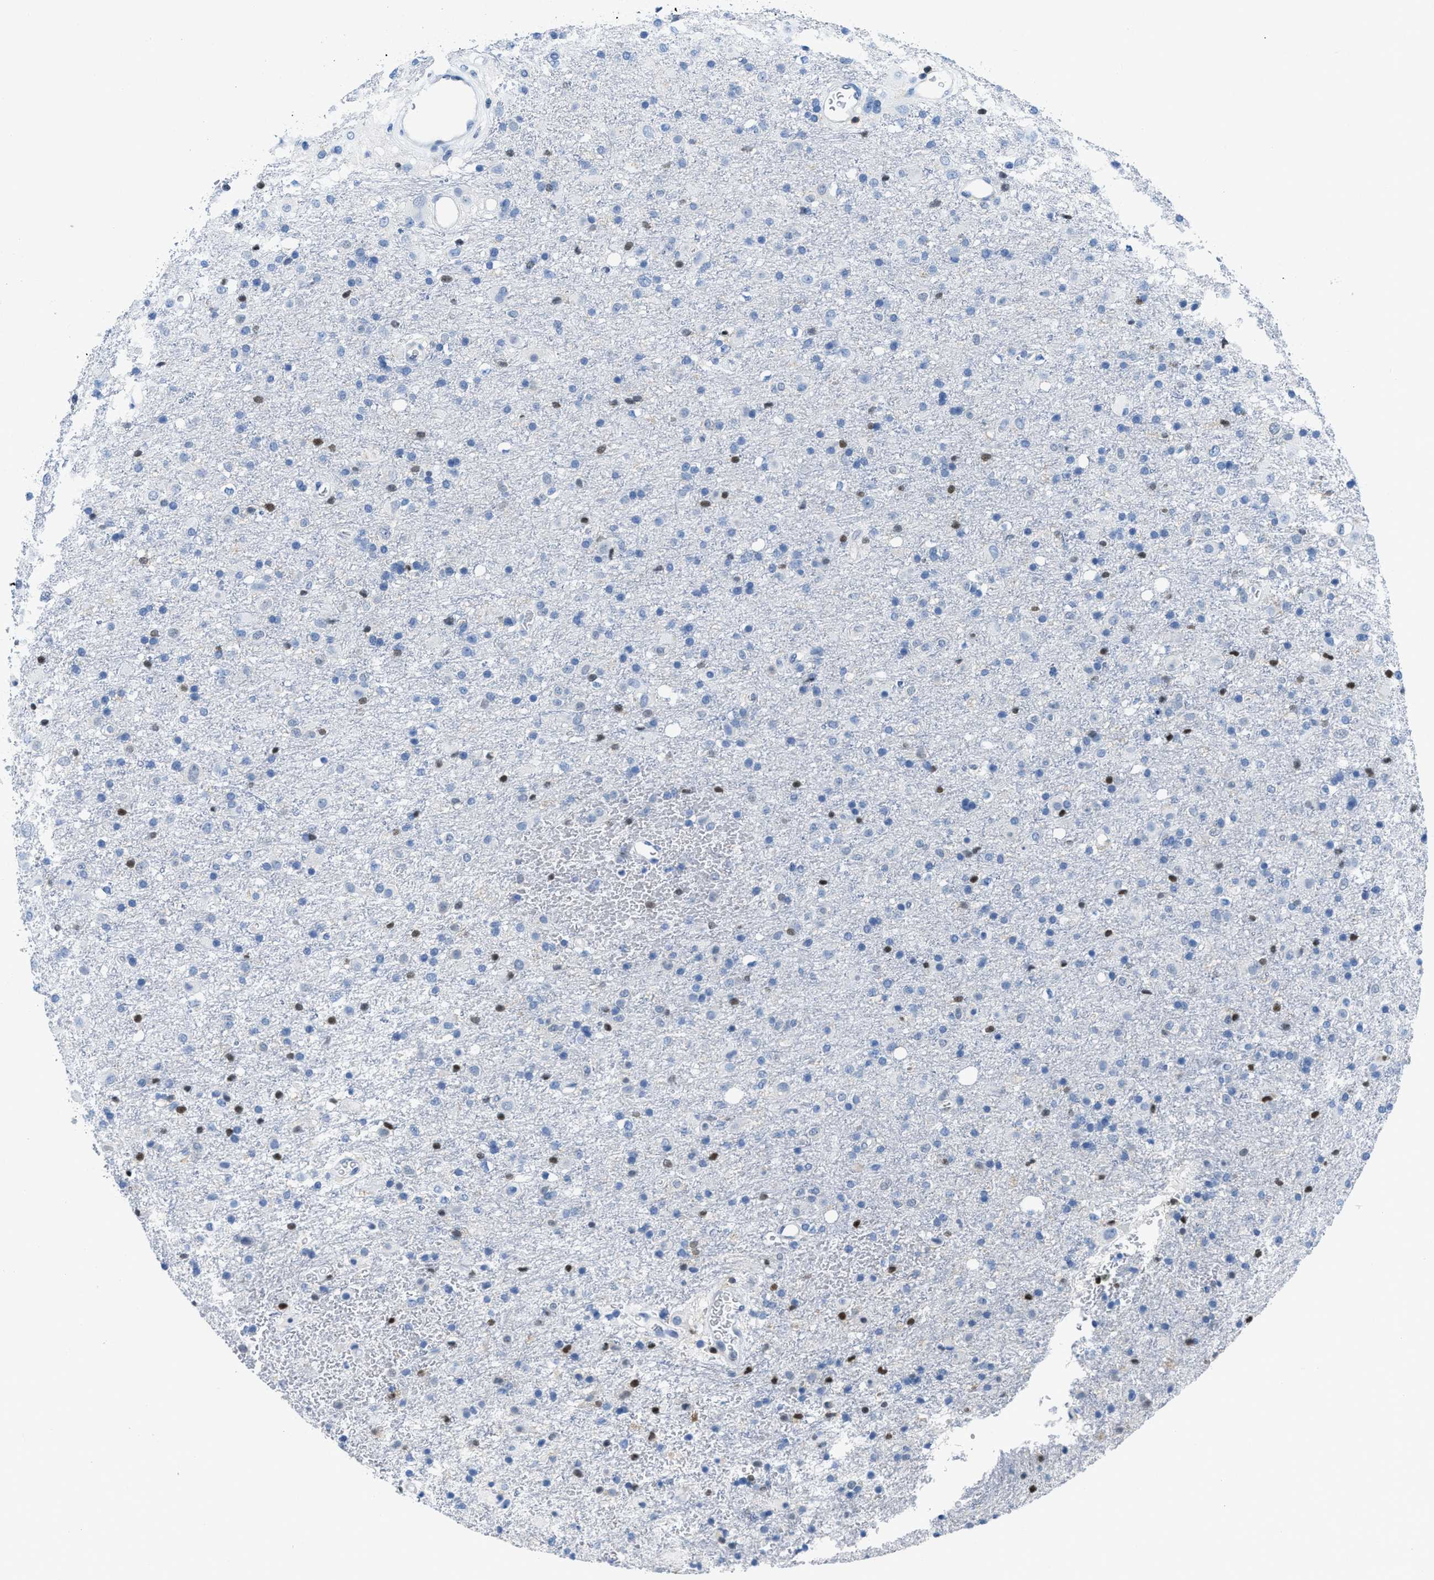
{"staining": {"intensity": "negative", "quantity": "none", "location": "none"}, "tissue": "glioma", "cell_type": "Tumor cells", "image_type": "cancer", "snomed": [{"axis": "morphology", "description": "Glioma, malignant, Low grade"}, {"axis": "topography", "description": "Brain"}], "caption": "DAB (3,3'-diaminobenzidine) immunohistochemical staining of human glioma displays no significant expression in tumor cells. (Immunohistochemistry (ihc), brightfield microscopy, high magnification).", "gene": "NFATC2", "patient": {"sex": "male", "age": 65}}